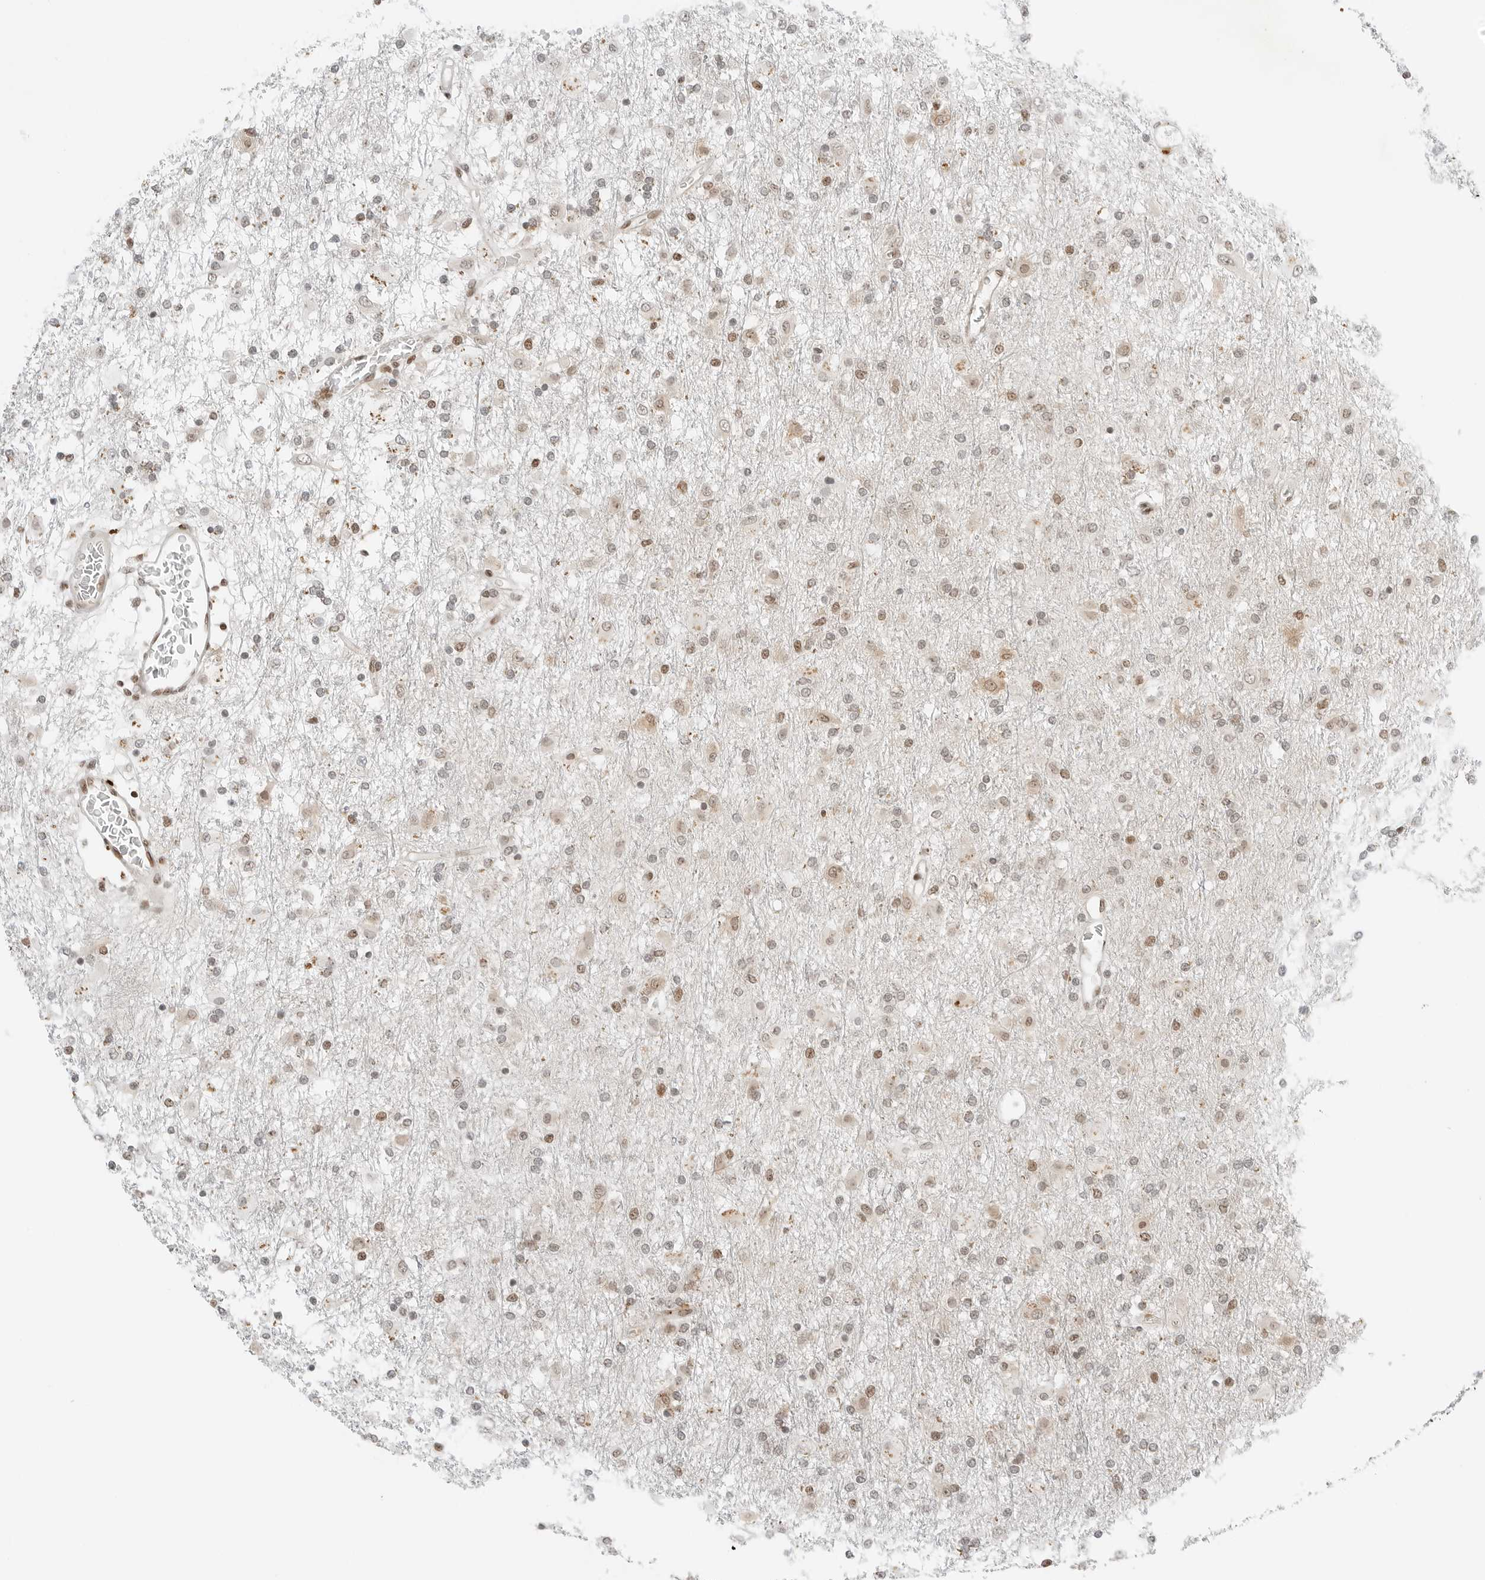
{"staining": {"intensity": "moderate", "quantity": "25%-75%", "location": "nuclear"}, "tissue": "glioma", "cell_type": "Tumor cells", "image_type": "cancer", "snomed": [{"axis": "morphology", "description": "Glioma, malignant, Low grade"}, {"axis": "topography", "description": "Brain"}], "caption": "Immunohistochemical staining of human malignant glioma (low-grade) shows medium levels of moderate nuclear staining in about 25%-75% of tumor cells.", "gene": "CRTC2", "patient": {"sex": "male", "age": 65}}